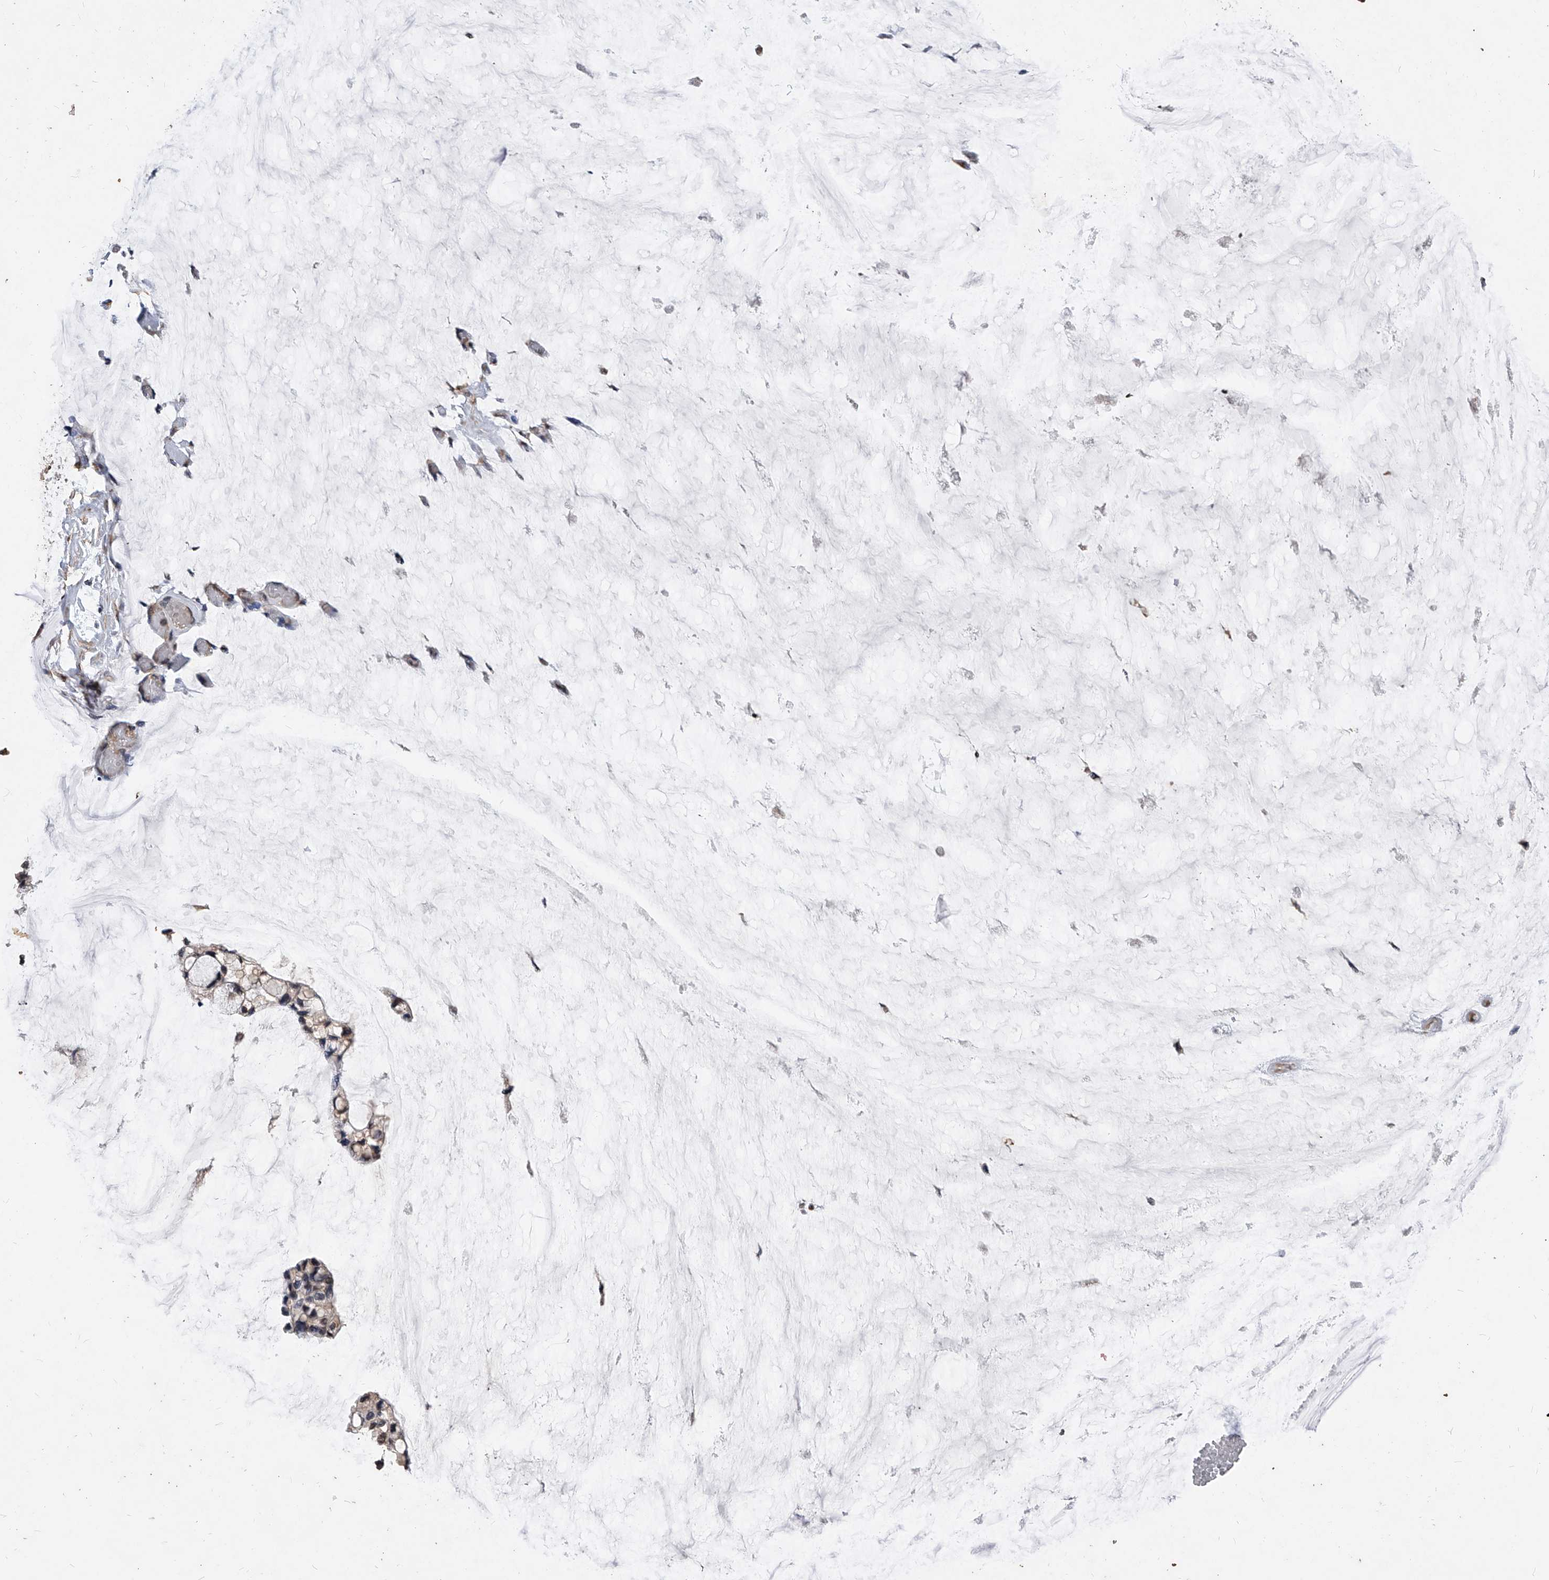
{"staining": {"intensity": "weak", "quantity": "25%-75%", "location": "cytoplasmic/membranous"}, "tissue": "ovarian cancer", "cell_type": "Tumor cells", "image_type": "cancer", "snomed": [{"axis": "morphology", "description": "Cystadenocarcinoma, mucinous, NOS"}, {"axis": "topography", "description": "Ovary"}], "caption": "IHC of human ovarian mucinous cystadenocarcinoma reveals low levels of weak cytoplasmic/membranous staining in about 25%-75% of tumor cells. The staining was performed using DAB to visualize the protein expression in brown, while the nuclei were stained in blue with hematoxylin (Magnification: 20x).", "gene": "FBXL4", "patient": {"sex": "female", "age": 39}}